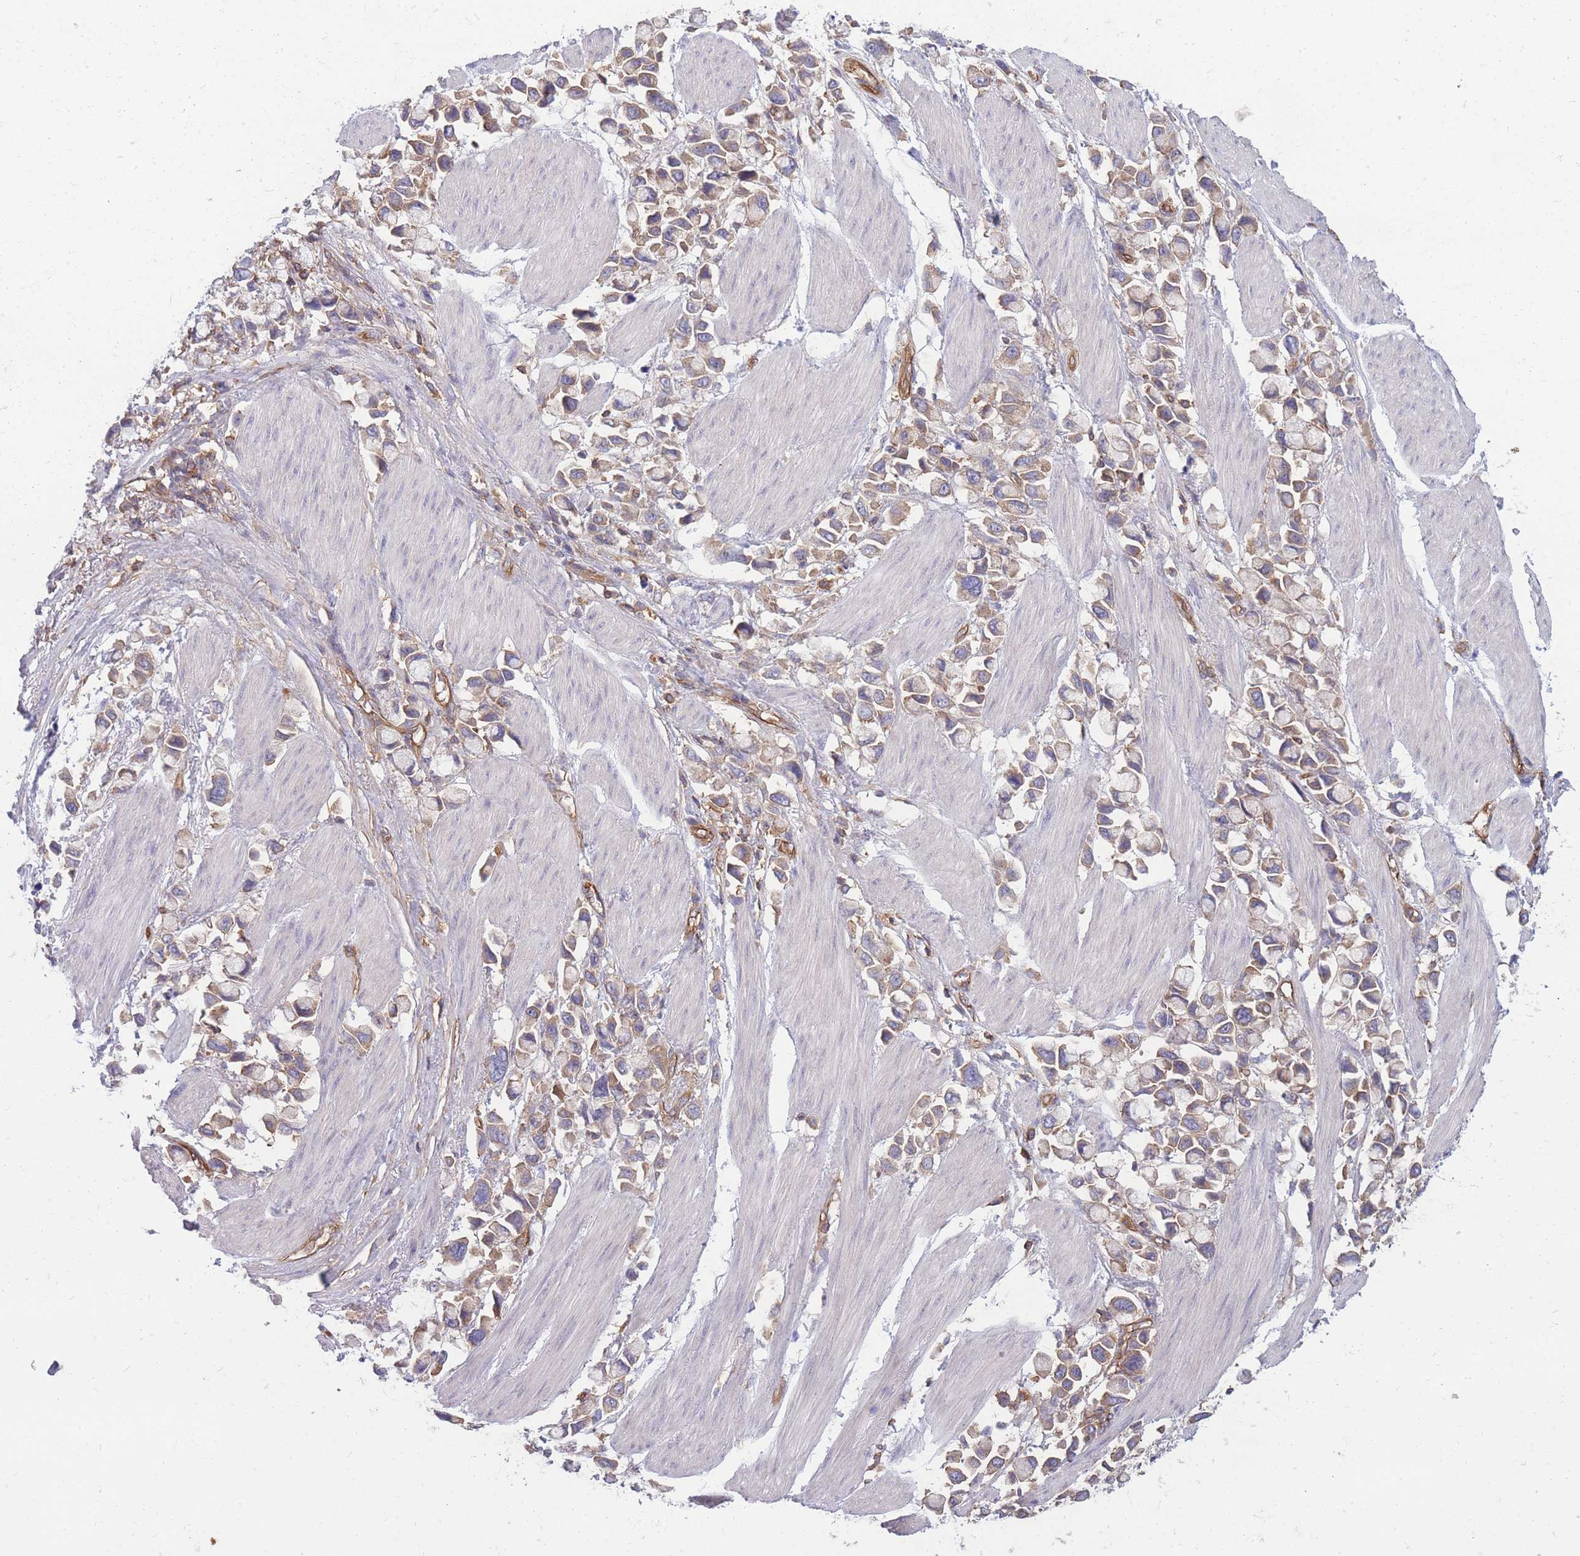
{"staining": {"intensity": "weak", "quantity": "25%-75%", "location": "cytoplasmic/membranous"}, "tissue": "stomach cancer", "cell_type": "Tumor cells", "image_type": "cancer", "snomed": [{"axis": "morphology", "description": "Adenocarcinoma, NOS"}, {"axis": "topography", "description": "Stomach"}], "caption": "Protein expression analysis of human stomach cancer (adenocarcinoma) reveals weak cytoplasmic/membranous positivity in approximately 25%-75% of tumor cells.", "gene": "GGA1", "patient": {"sex": "female", "age": 81}}